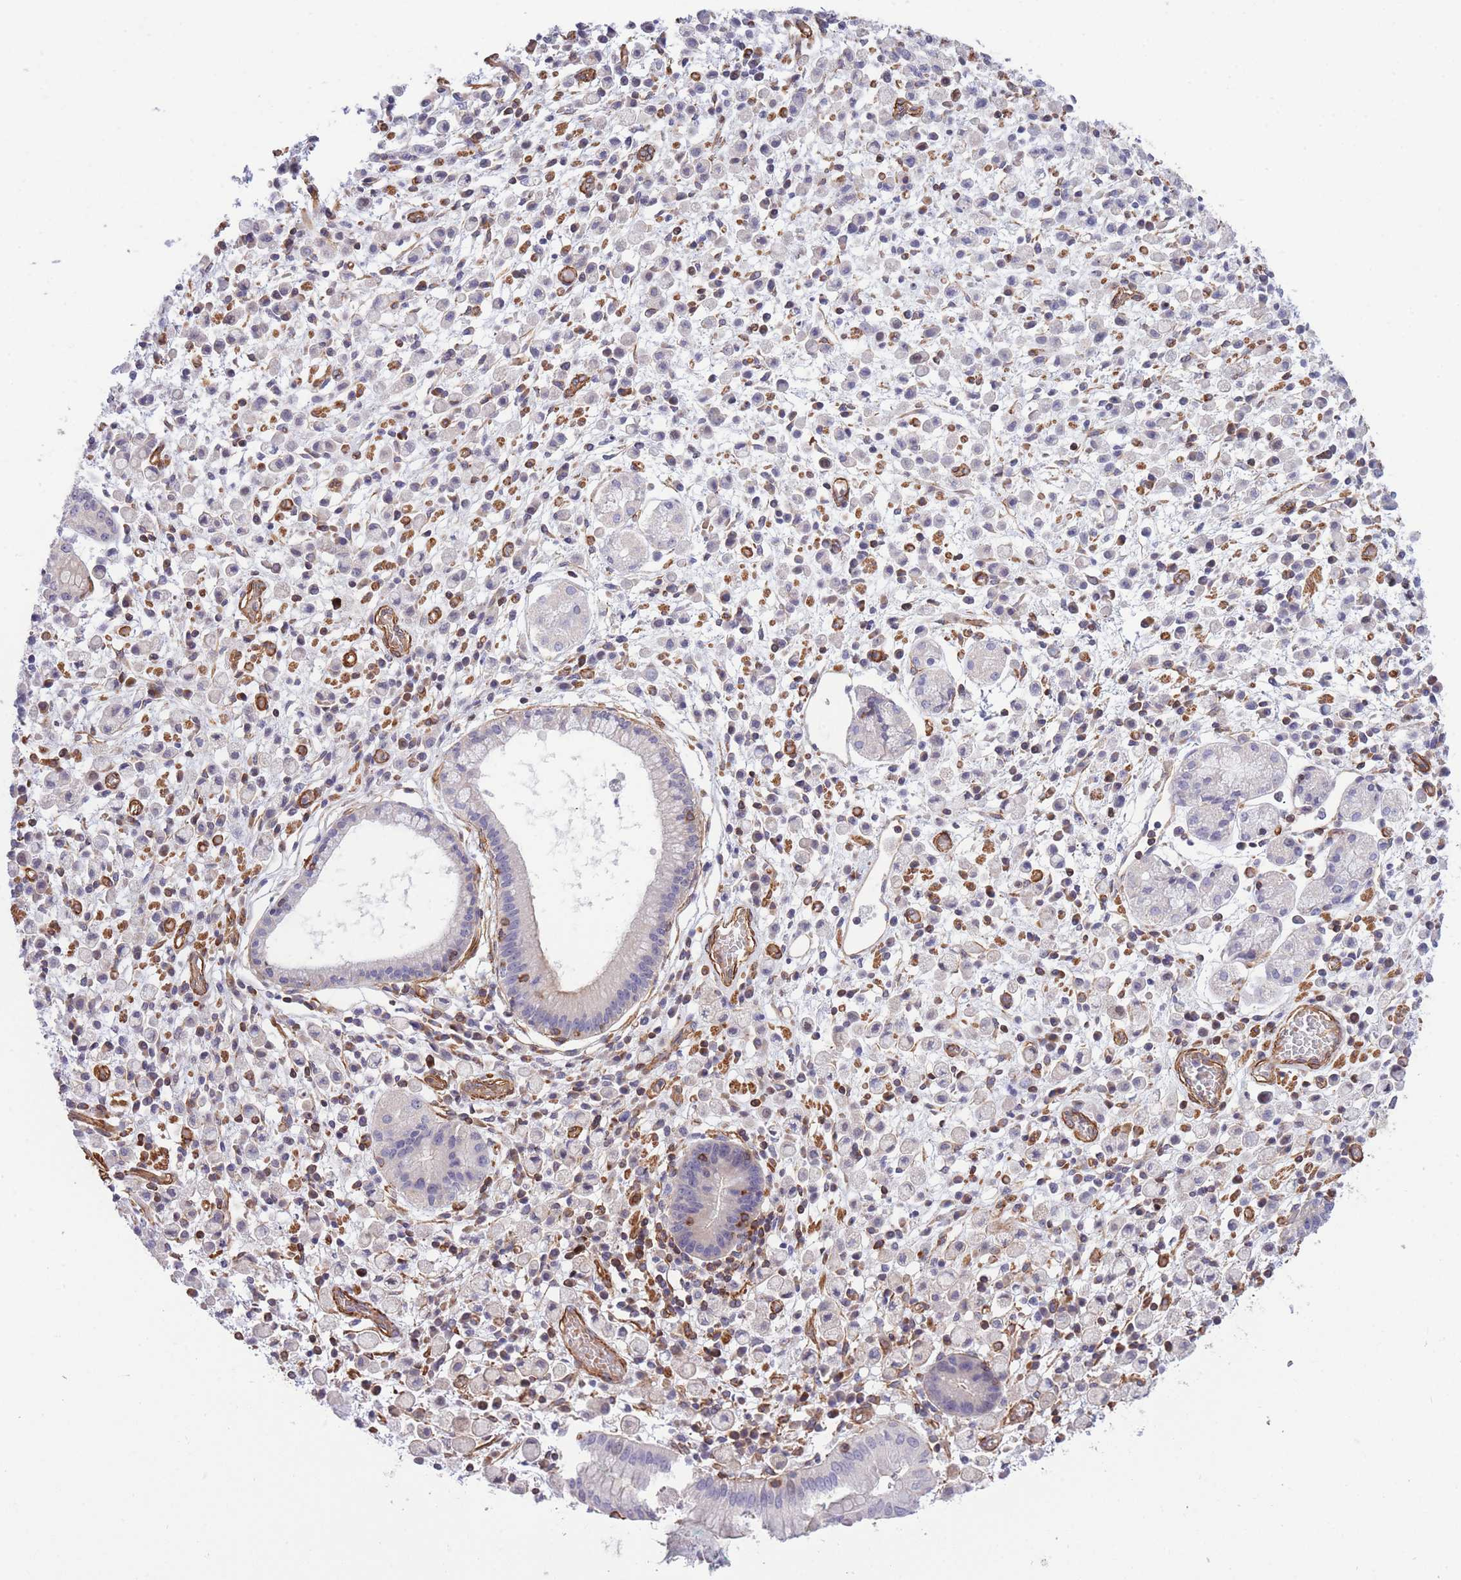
{"staining": {"intensity": "negative", "quantity": "none", "location": "none"}, "tissue": "stomach cancer", "cell_type": "Tumor cells", "image_type": "cancer", "snomed": [{"axis": "morphology", "description": "Adenocarcinoma, NOS"}, {"axis": "topography", "description": "Stomach"}], "caption": "The immunohistochemistry (IHC) histopathology image has no significant staining in tumor cells of adenocarcinoma (stomach) tissue.", "gene": "CDC25B", "patient": {"sex": "male", "age": 77}}